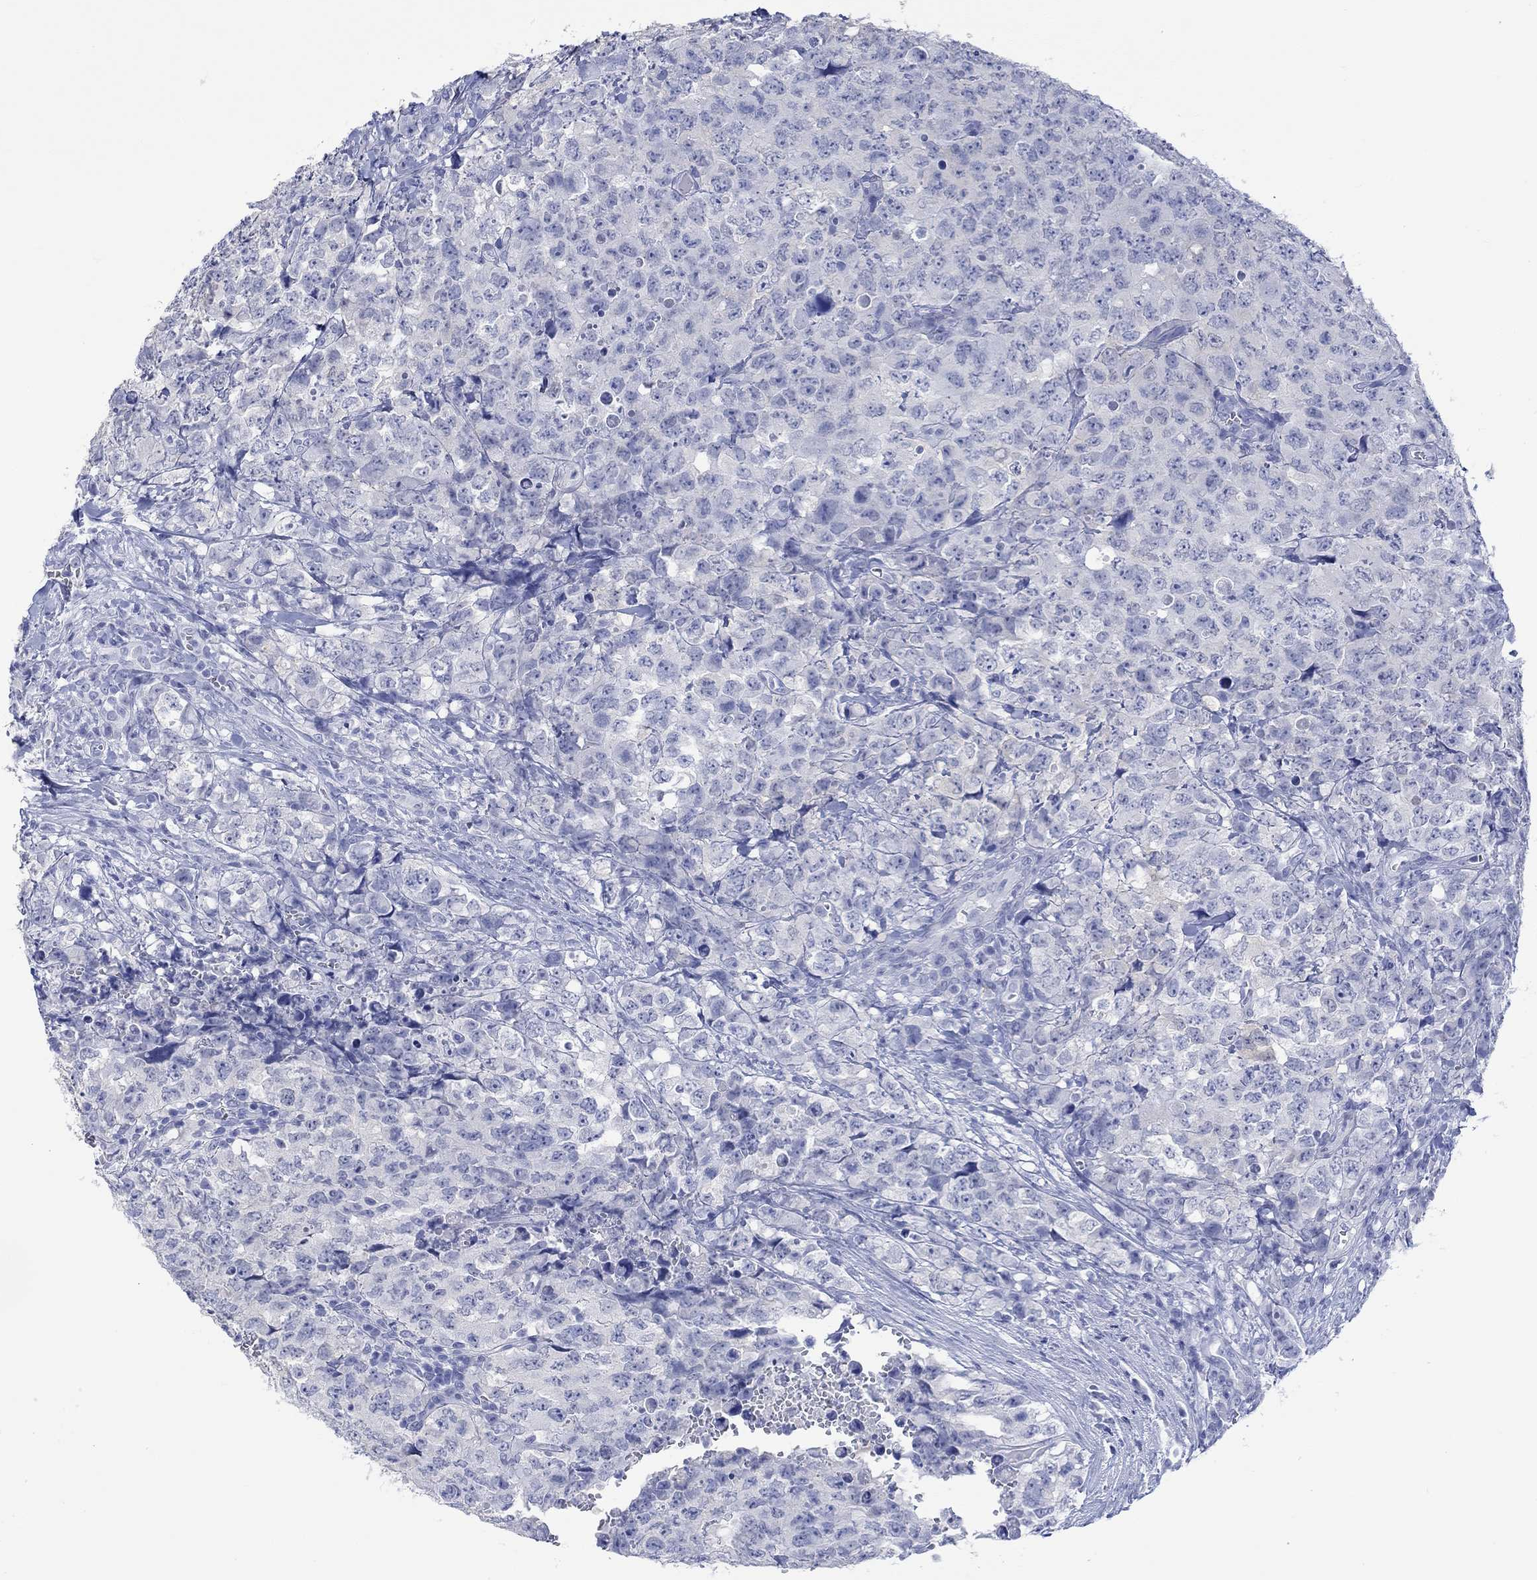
{"staining": {"intensity": "negative", "quantity": "none", "location": "none"}, "tissue": "testis cancer", "cell_type": "Tumor cells", "image_type": "cancer", "snomed": [{"axis": "morphology", "description": "Carcinoma, Embryonal, NOS"}, {"axis": "topography", "description": "Testis"}], "caption": "This is an IHC histopathology image of human testis embryonal carcinoma. There is no staining in tumor cells.", "gene": "MSI1", "patient": {"sex": "male", "age": 23}}